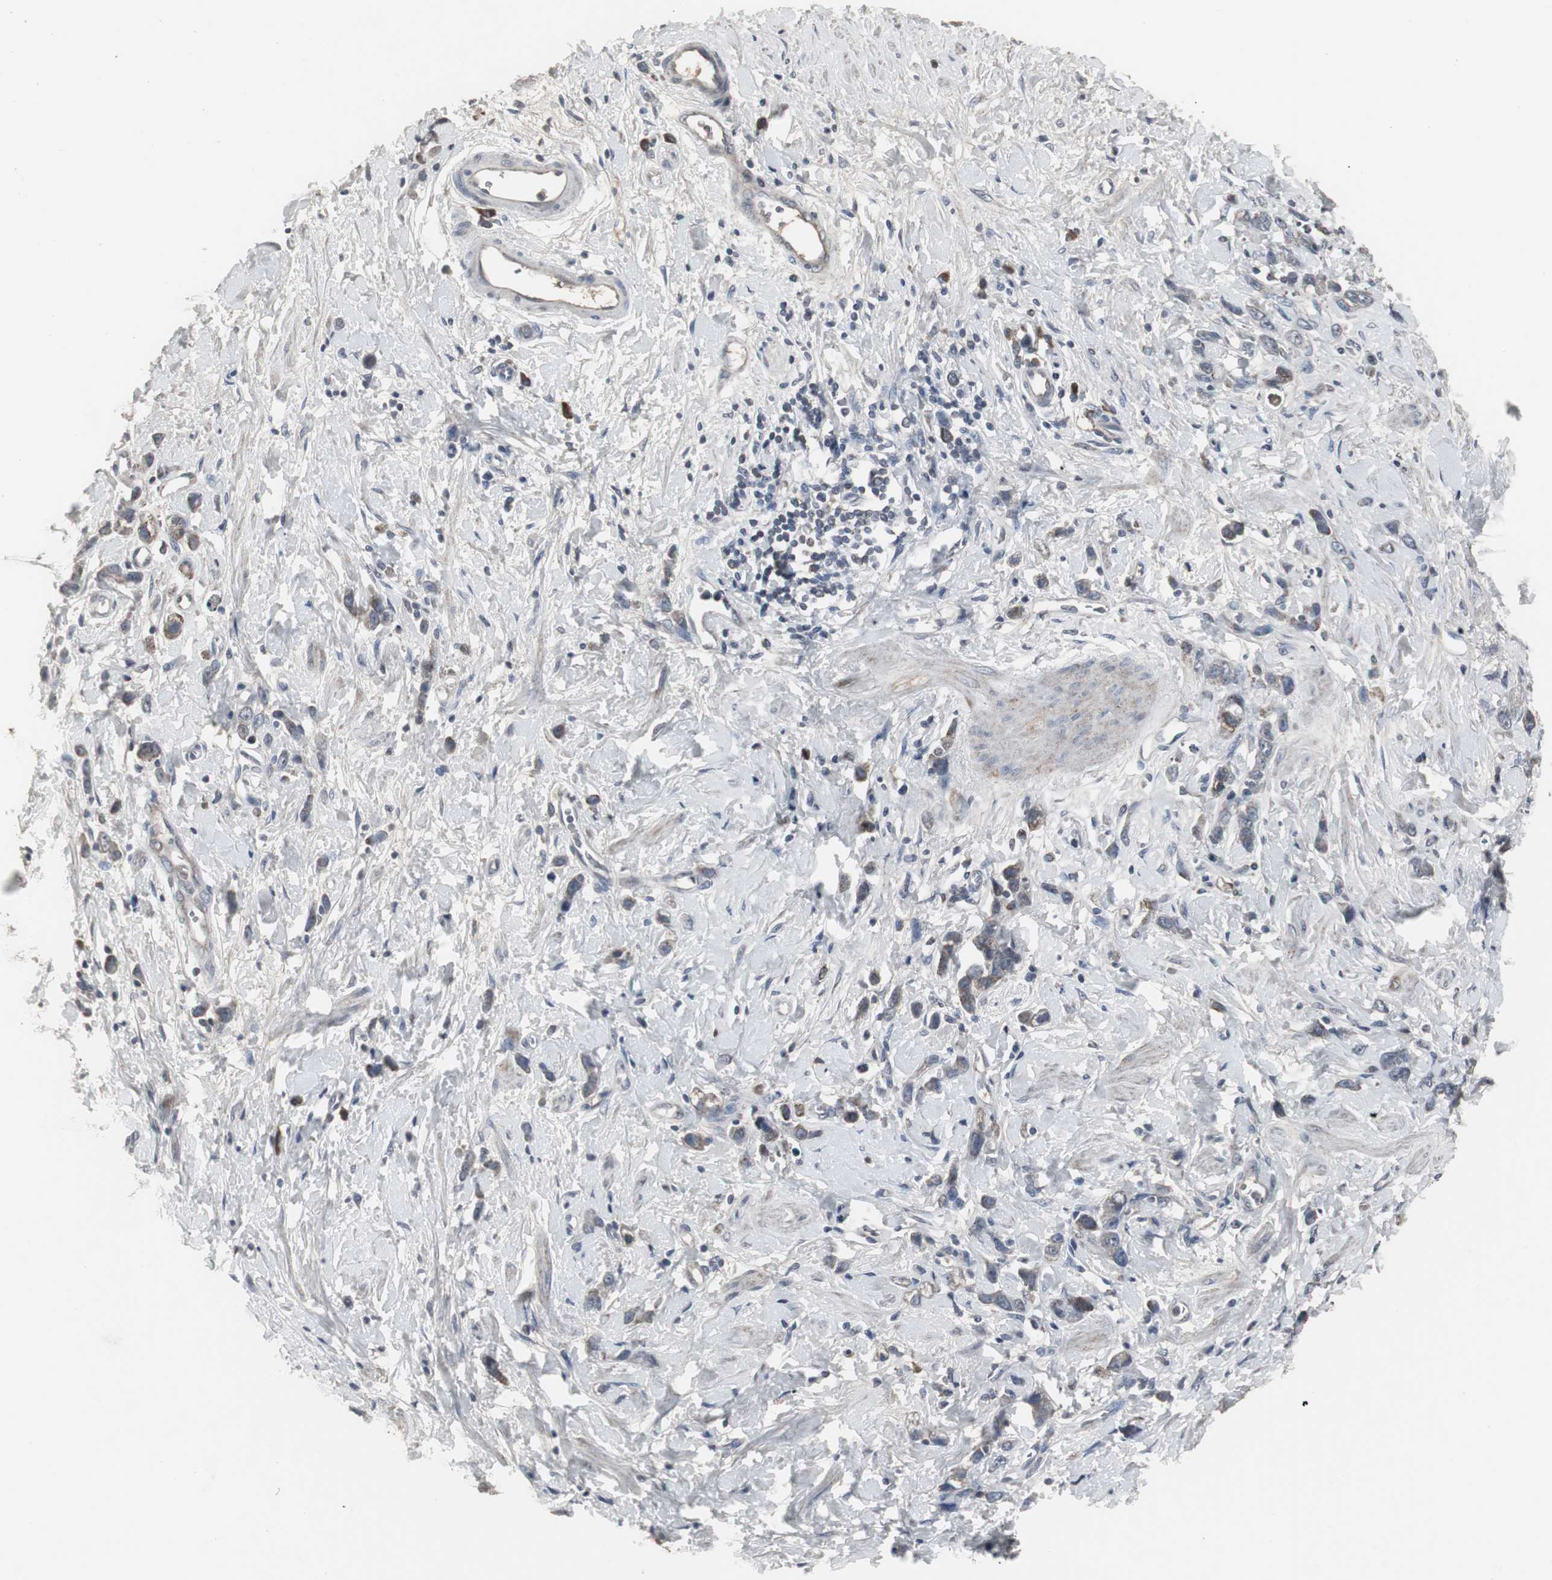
{"staining": {"intensity": "weak", "quantity": "25%-75%", "location": "cytoplasmic/membranous"}, "tissue": "stomach cancer", "cell_type": "Tumor cells", "image_type": "cancer", "snomed": [{"axis": "morphology", "description": "Normal tissue, NOS"}, {"axis": "morphology", "description": "Adenocarcinoma, NOS"}, {"axis": "topography", "description": "Stomach"}], "caption": "Weak cytoplasmic/membranous staining is seen in approximately 25%-75% of tumor cells in stomach cancer.", "gene": "ACAA1", "patient": {"sex": "male", "age": 82}}